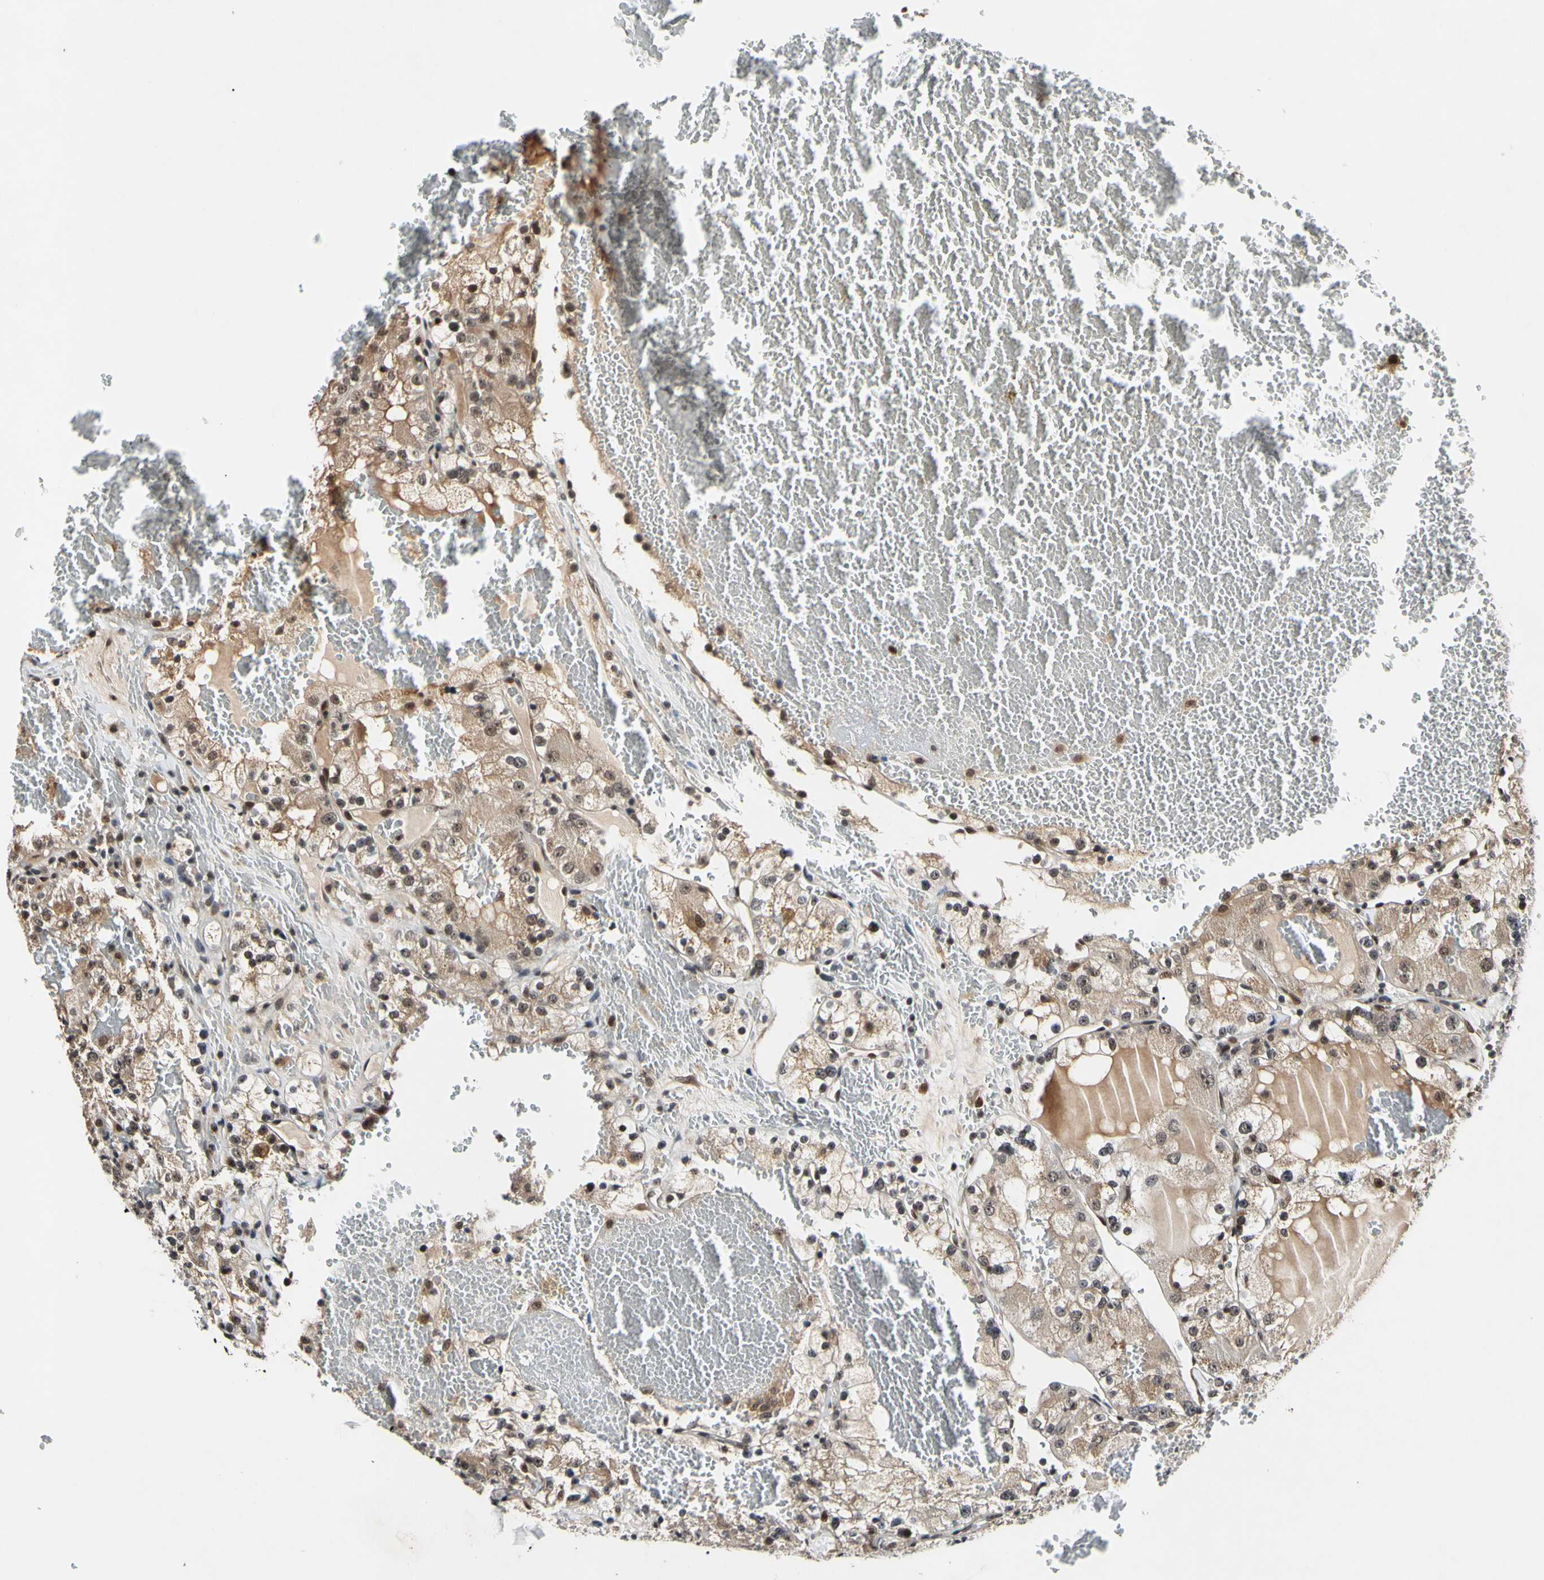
{"staining": {"intensity": "weak", "quantity": ">75%", "location": "cytoplasmic/membranous"}, "tissue": "renal cancer", "cell_type": "Tumor cells", "image_type": "cancer", "snomed": [{"axis": "morphology", "description": "Normal tissue, NOS"}, {"axis": "morphology", "description": "Adenocarcinoma, NOS"}, {"axis": "topography", "description": "Kidney"}], "caption": "Tumor cells display low levels of weak cytoplasmic/membranous positivity in approximately >75% of cells in renal adenocarcinoma.", "gene": "PSMD10", "patient": {"sex": "male", "age": 61}}